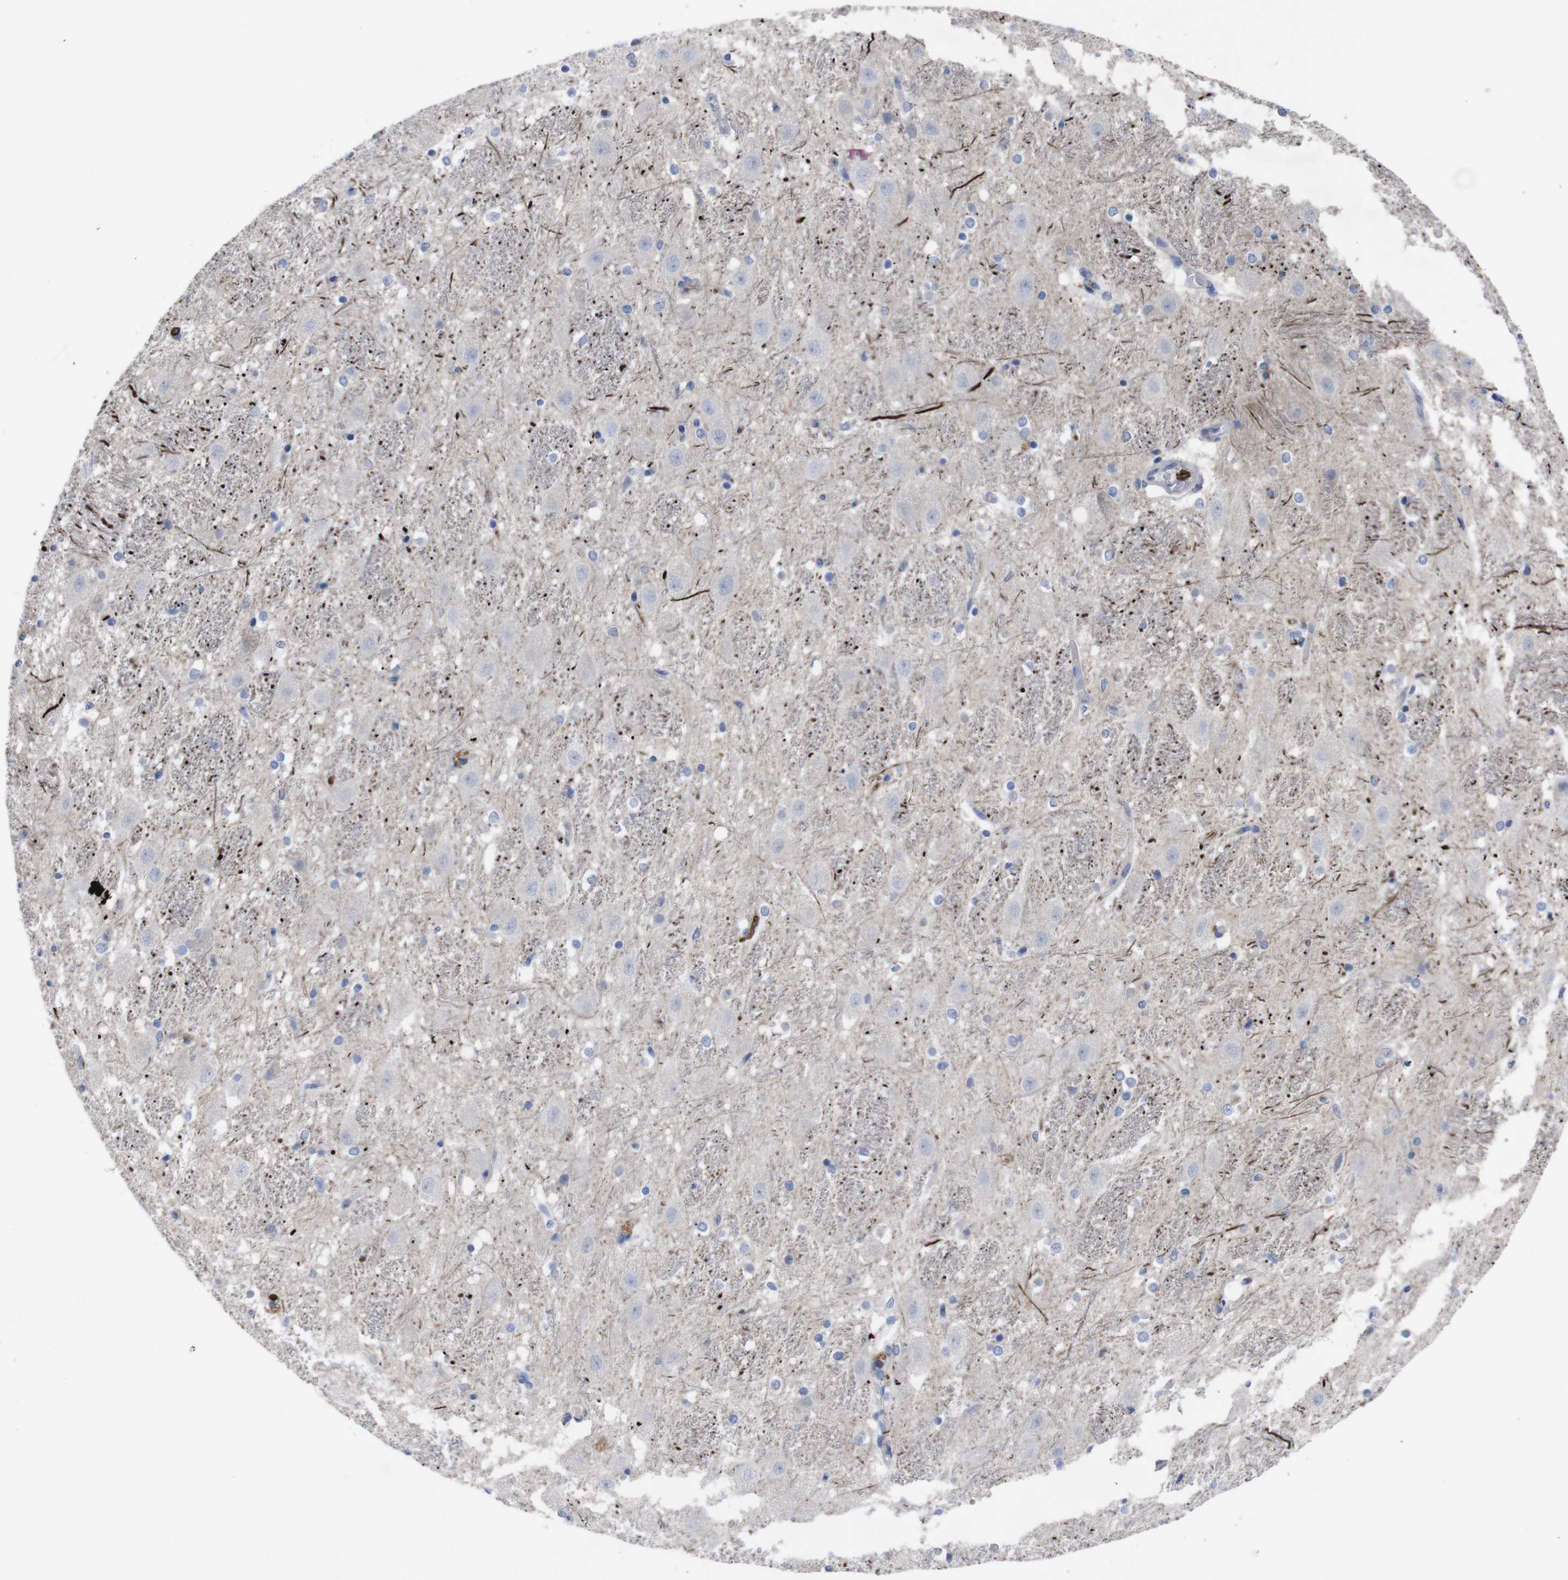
{"staining": {"intensity": "weak", "quantity": "<25%", "location": "cytoplasmic/membranous"}, "tissue": "hippocampus", "cell_type": "Glial cells", "image_type": "normal", "snomed": [{"axis": "morphology", "description": "Normal tissue, NOS"}, {"axis": "topography", "description": "Hippocampus"}], "caption": "This is an IHC image of unremarkable hippocampus. There is no positivity in glial cells.", "gene": "C5AR1", "patient": {"sex": "female", "age": 19}}